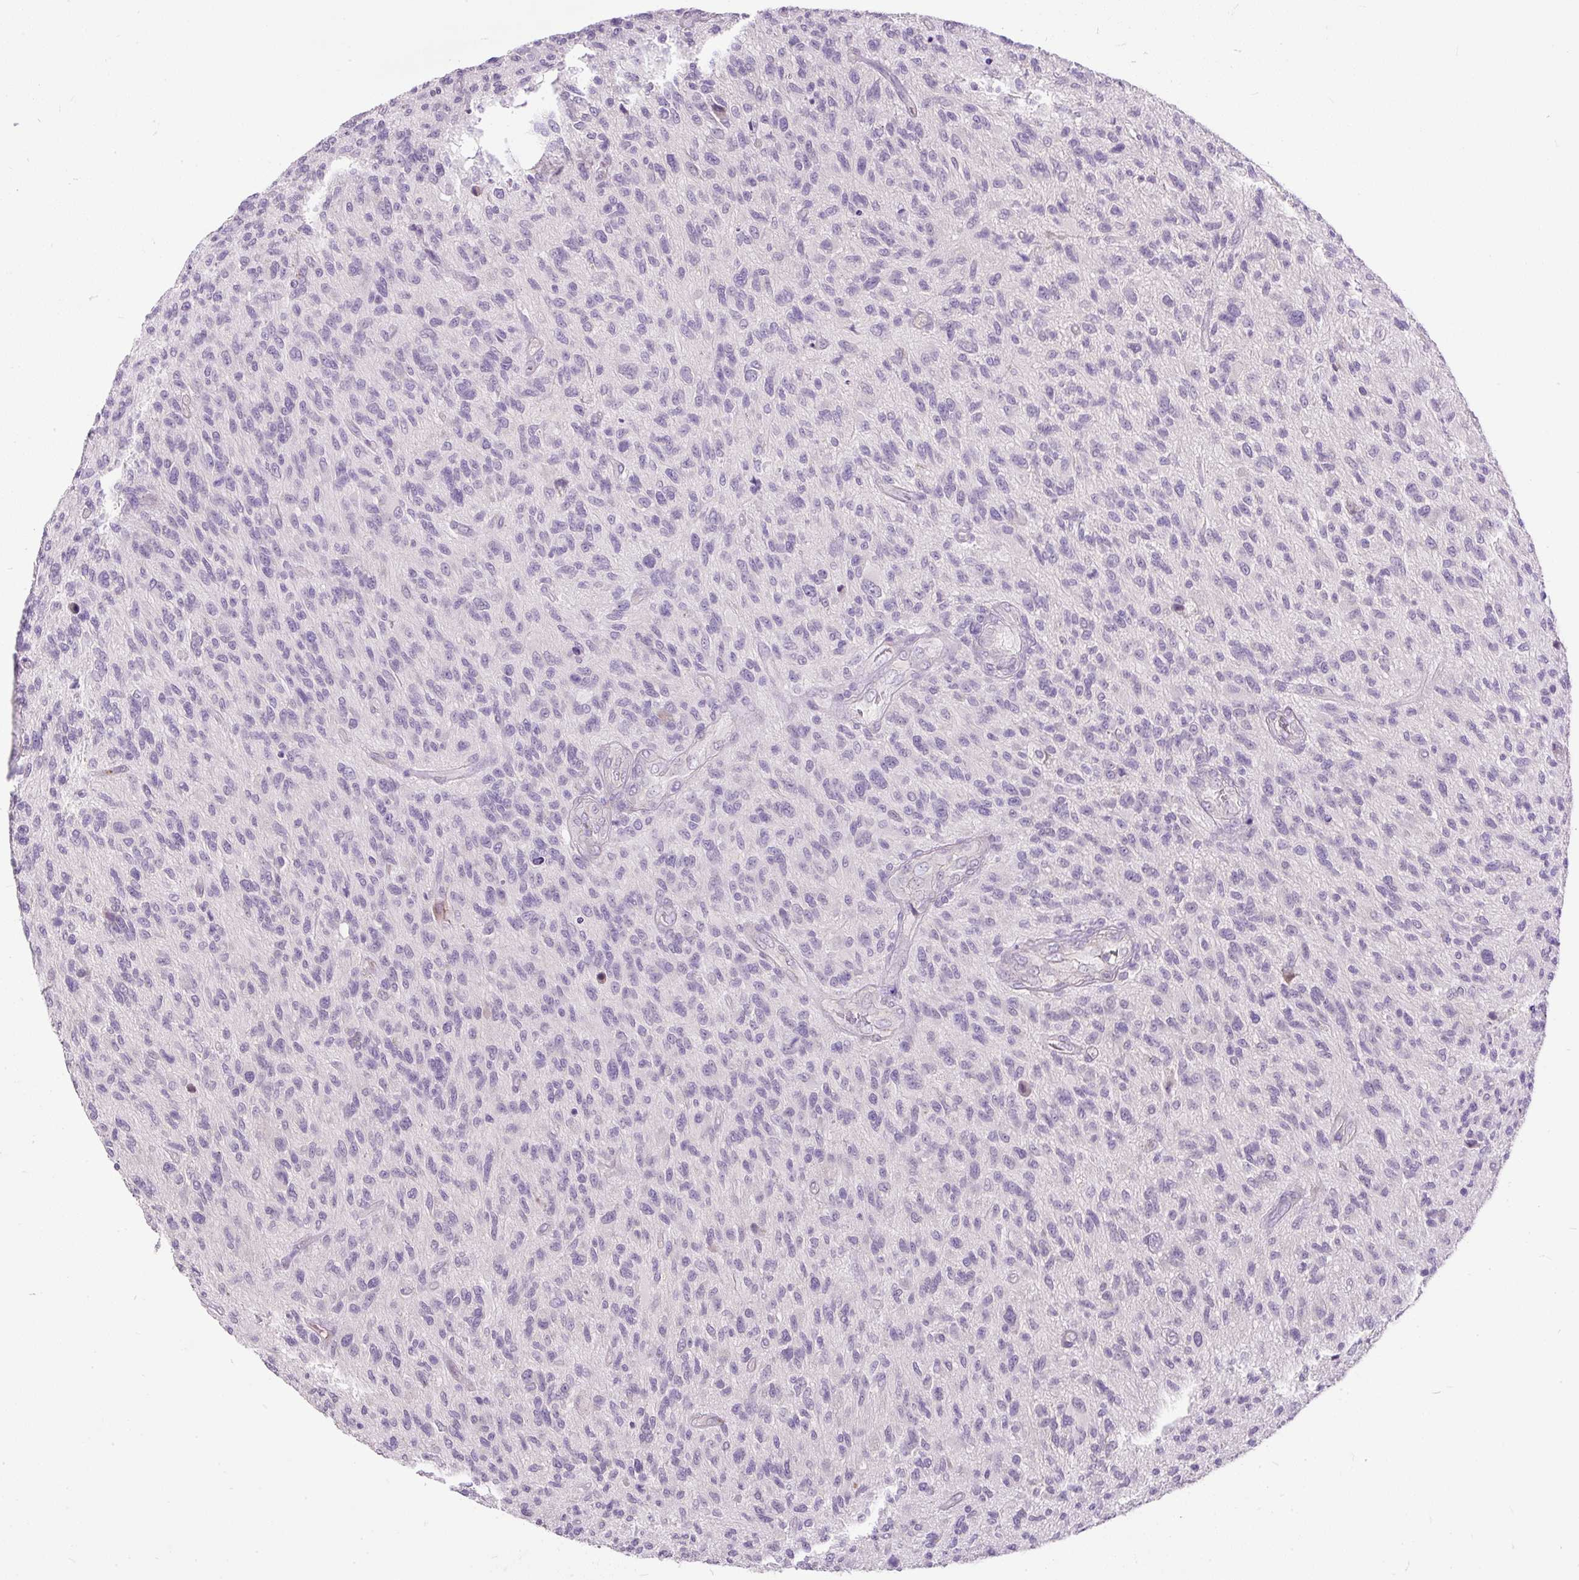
{"staining": {"intensity": "negative", "quantity": "none", "location": "none"}, "tissue": "glioma", "cell_type": "Tumor cells", "image_type": "cancer", "snomed": [{"axis": "morphology", "description": "Glioma, malignant, High grade"}, {"axis": "topography", "description": "Brain"}], "caption": "Immunohistochemistry image of neoplastic tissue: human glioma stained with DAB (3,3'-diaminobenzidine) displays no significant protein positivity in tumor cells.", "gene": "KRTAP20-3", "patient": {"sex": "male", "age": 47}}